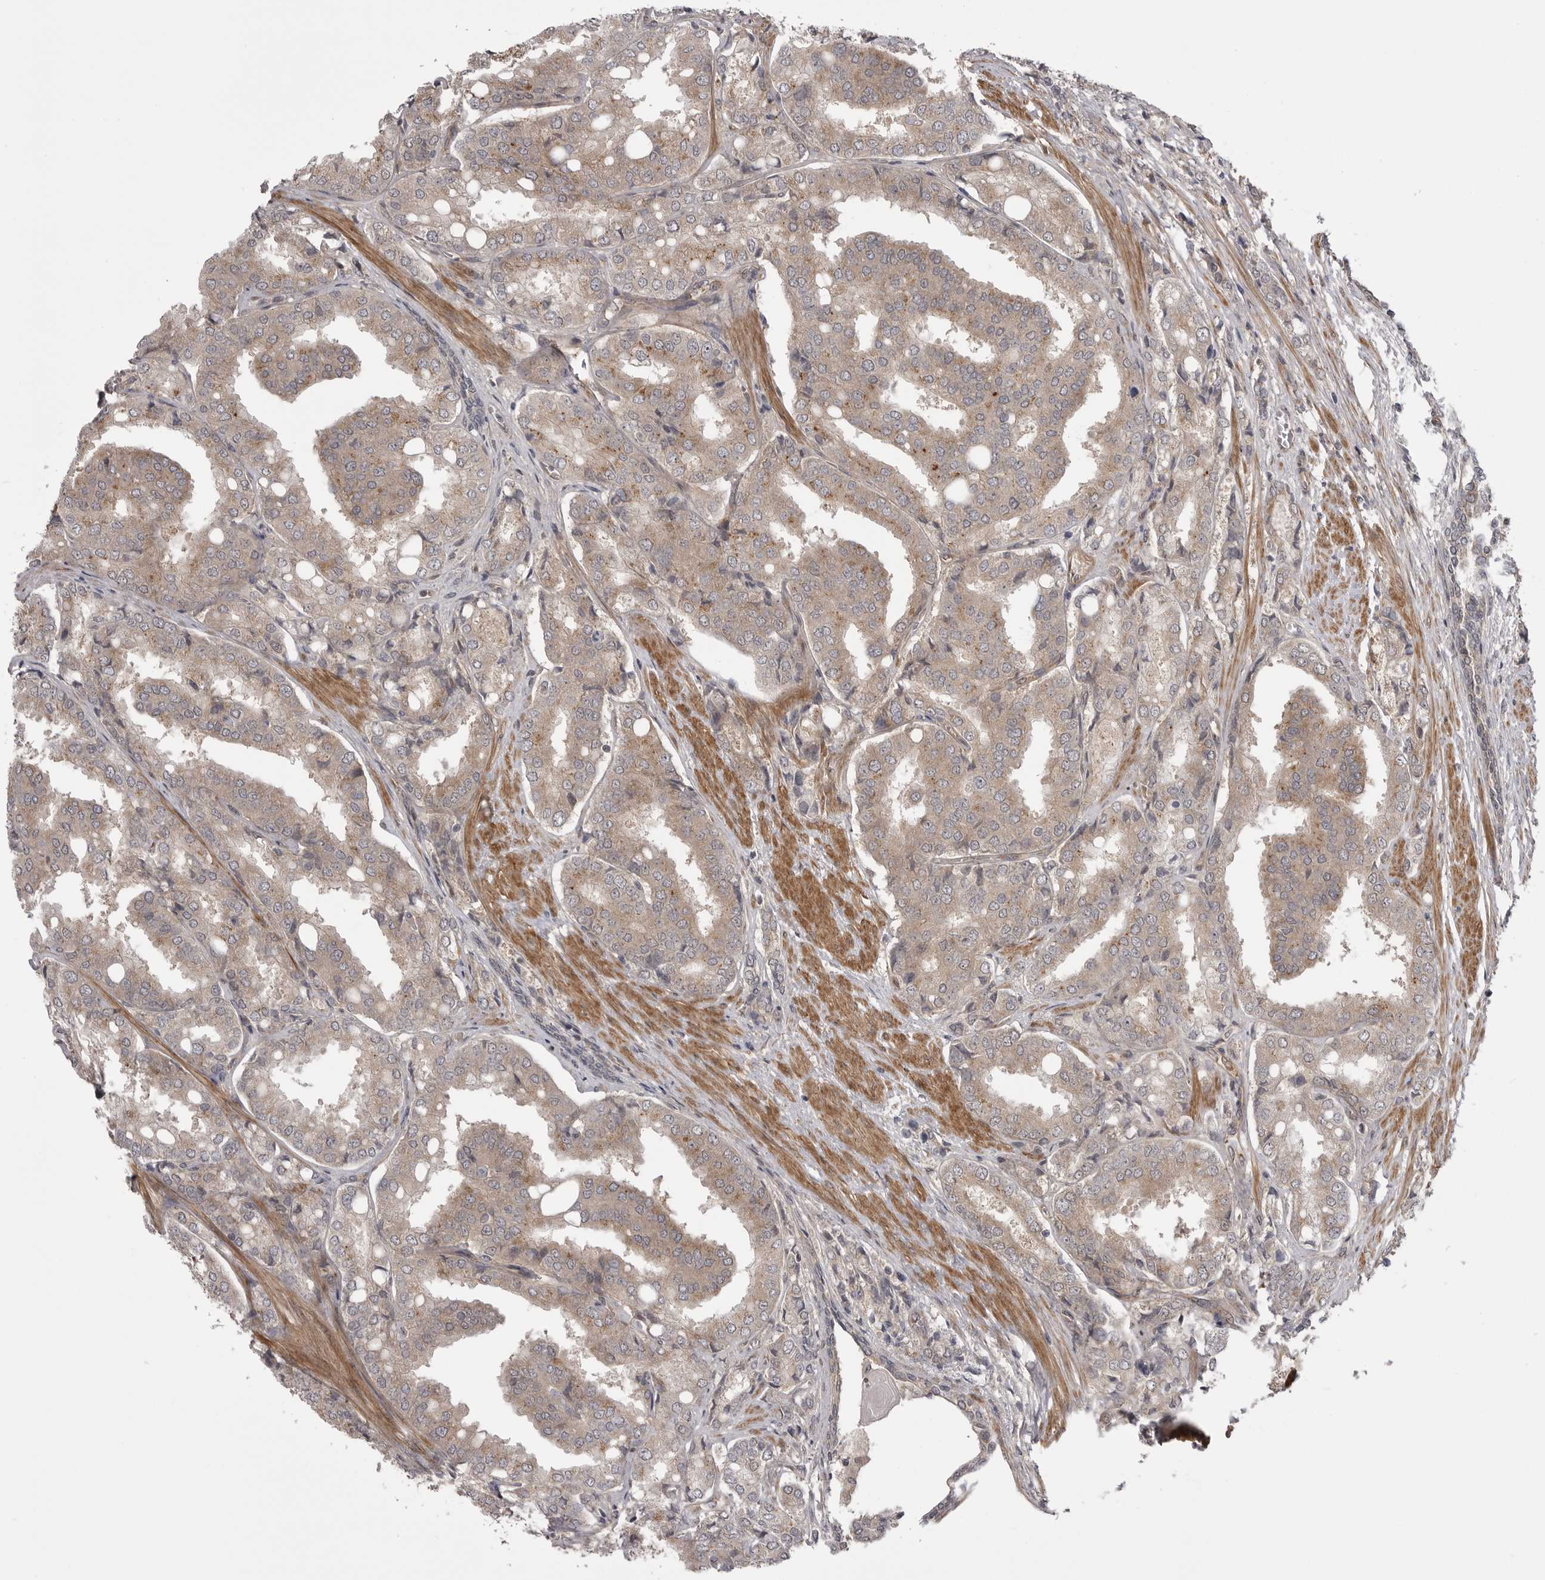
{"staining": {"intensity": "moderate", "quantity": ">75%", "location": "cytoplasmic/membranous"}, "tissue": "prostate cancer", "cell_type": "Tumor cells", "image_type": "cancer", "snomed": [{"axis": "morphology", "description": "Adenocarcinoma, High grade"}, {"axis": "topography", "description": "Prostate"}], "caption": "A high-resolution photomicrograph shows IHC staining of prostate cancer, which displays moderate cytoplasmic/membranous expression in about >75% of tumor cells. The staining was performed using DAB (3,3'-diaminobenzidine), with brown indicating positive protein expression. Nuclei are stained blue with hematoxylin.", "gene": "PDCL", "patient": {"sex": "male", "age": 50}}